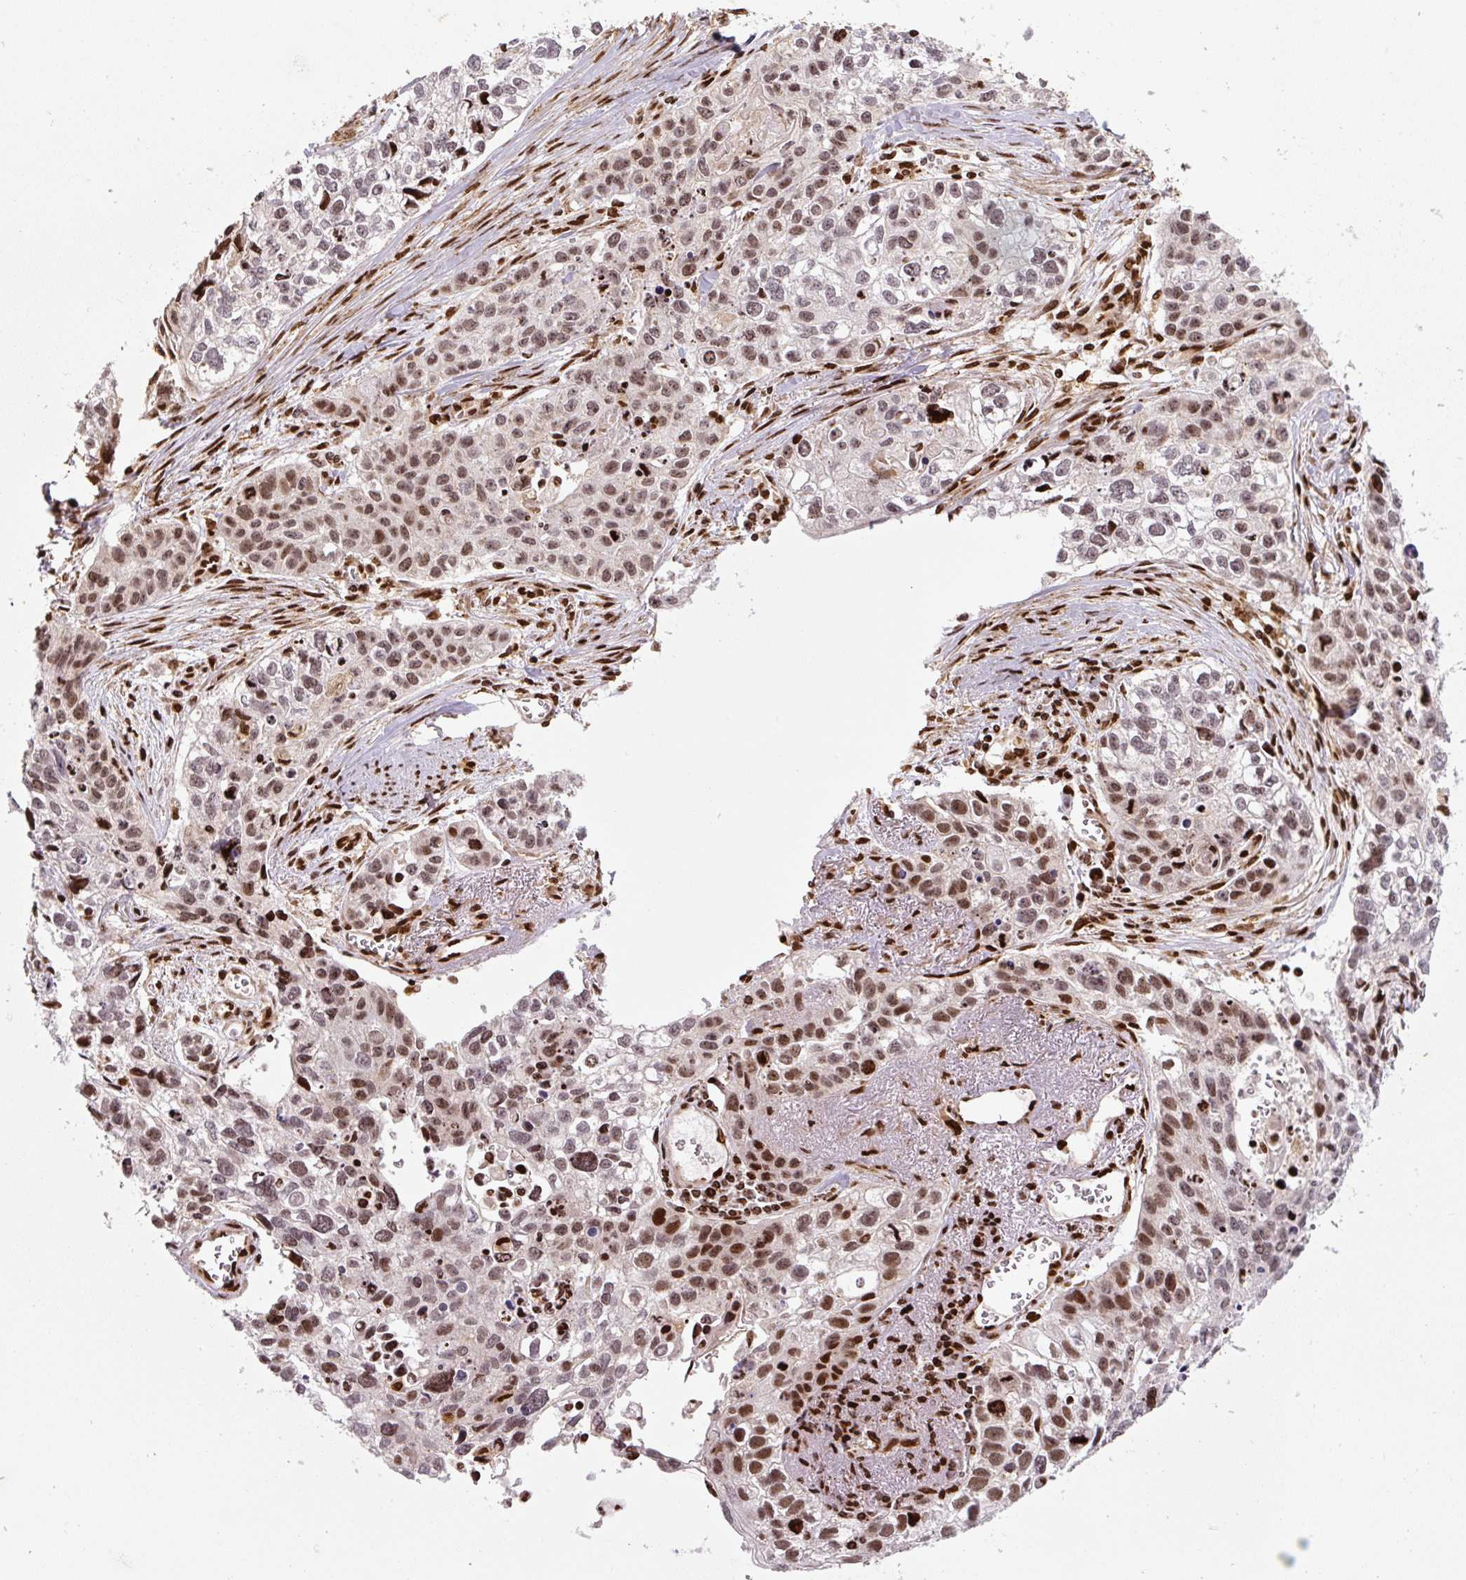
{"staining": {"intensity": "moderate", "quantity": ">75%", "location": "nuclear"}, "tissue": "lung cancer", "cell_type": "Tumor cells", "image_type": "cancer", "snomed": [{"axis": "morphology", "description": "Squamous cell carcinoma, NOS"}, {"axis": "topography", "description": "Lung"}], "caption": "The immunohistochemical stain shows moderate nuclear positivity in tumor cells of lung cancer (squamous cell carcinoma) tissue.", "gene": "PYDC2", "patient": {"sex": "male", "age": 74}}